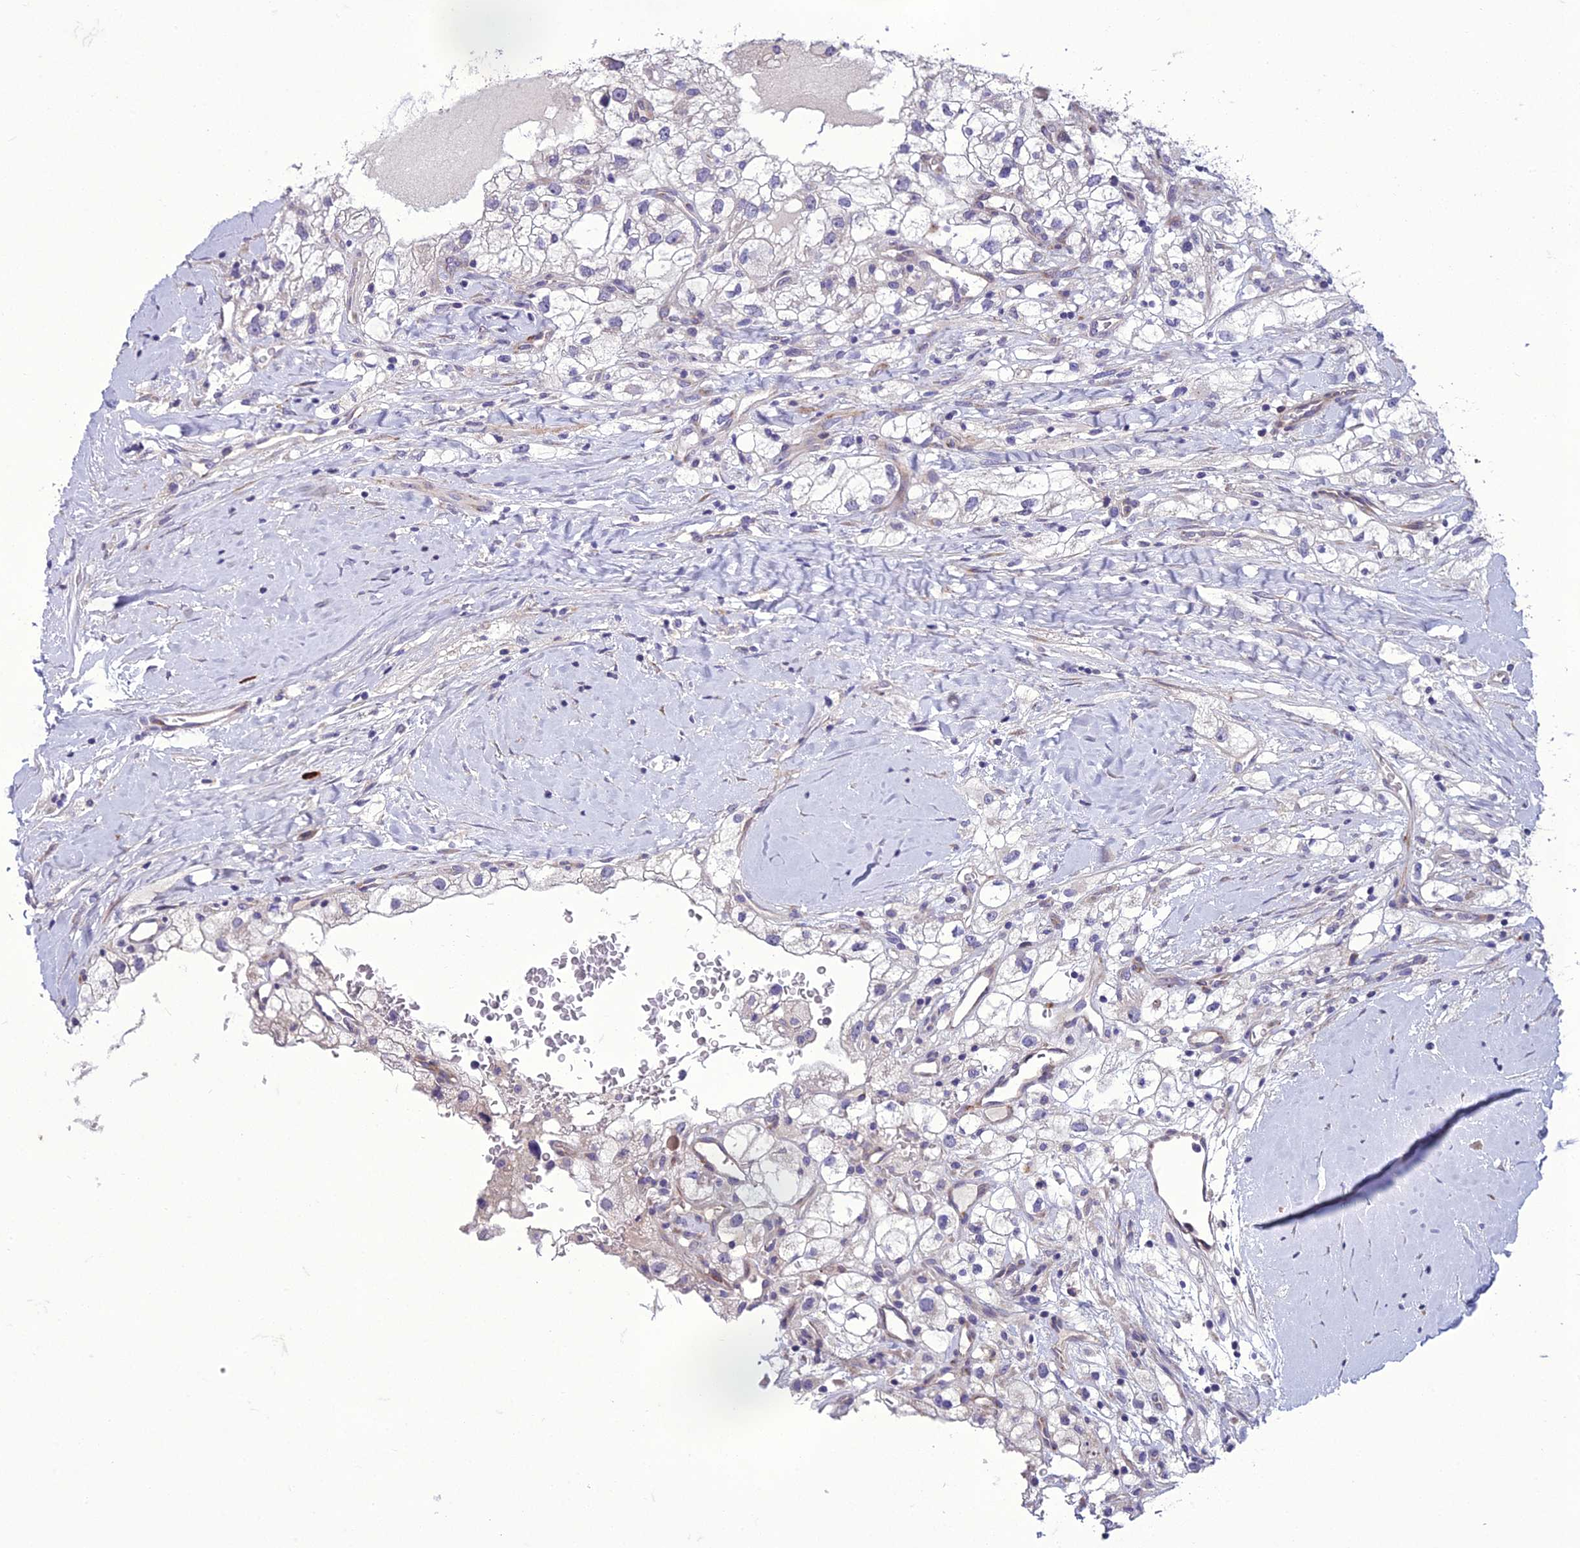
{"staining": {"intensity": "negative", "quantity": "none", "location": "none"}, "tissue": "renal cancer", "cell_type": "Tumor cells", "image_type": "cancer", "snomed": [{"axis": "morphology", "description": "Adenocarcinoma, NOS"}, {"axis": "topography", "description": "Kidney"}], "caption": "Immunohistochemistry (IHC) photomicrograph of neoplastic tissue: human renal cancer (adenocarcinoma) stained with DAB (3,3'-diaminobenzidine) displays no significant protein expression in tumor cells.", "gene": "ADIPOR2", "patient": {"sex": "male", "age": 59}}